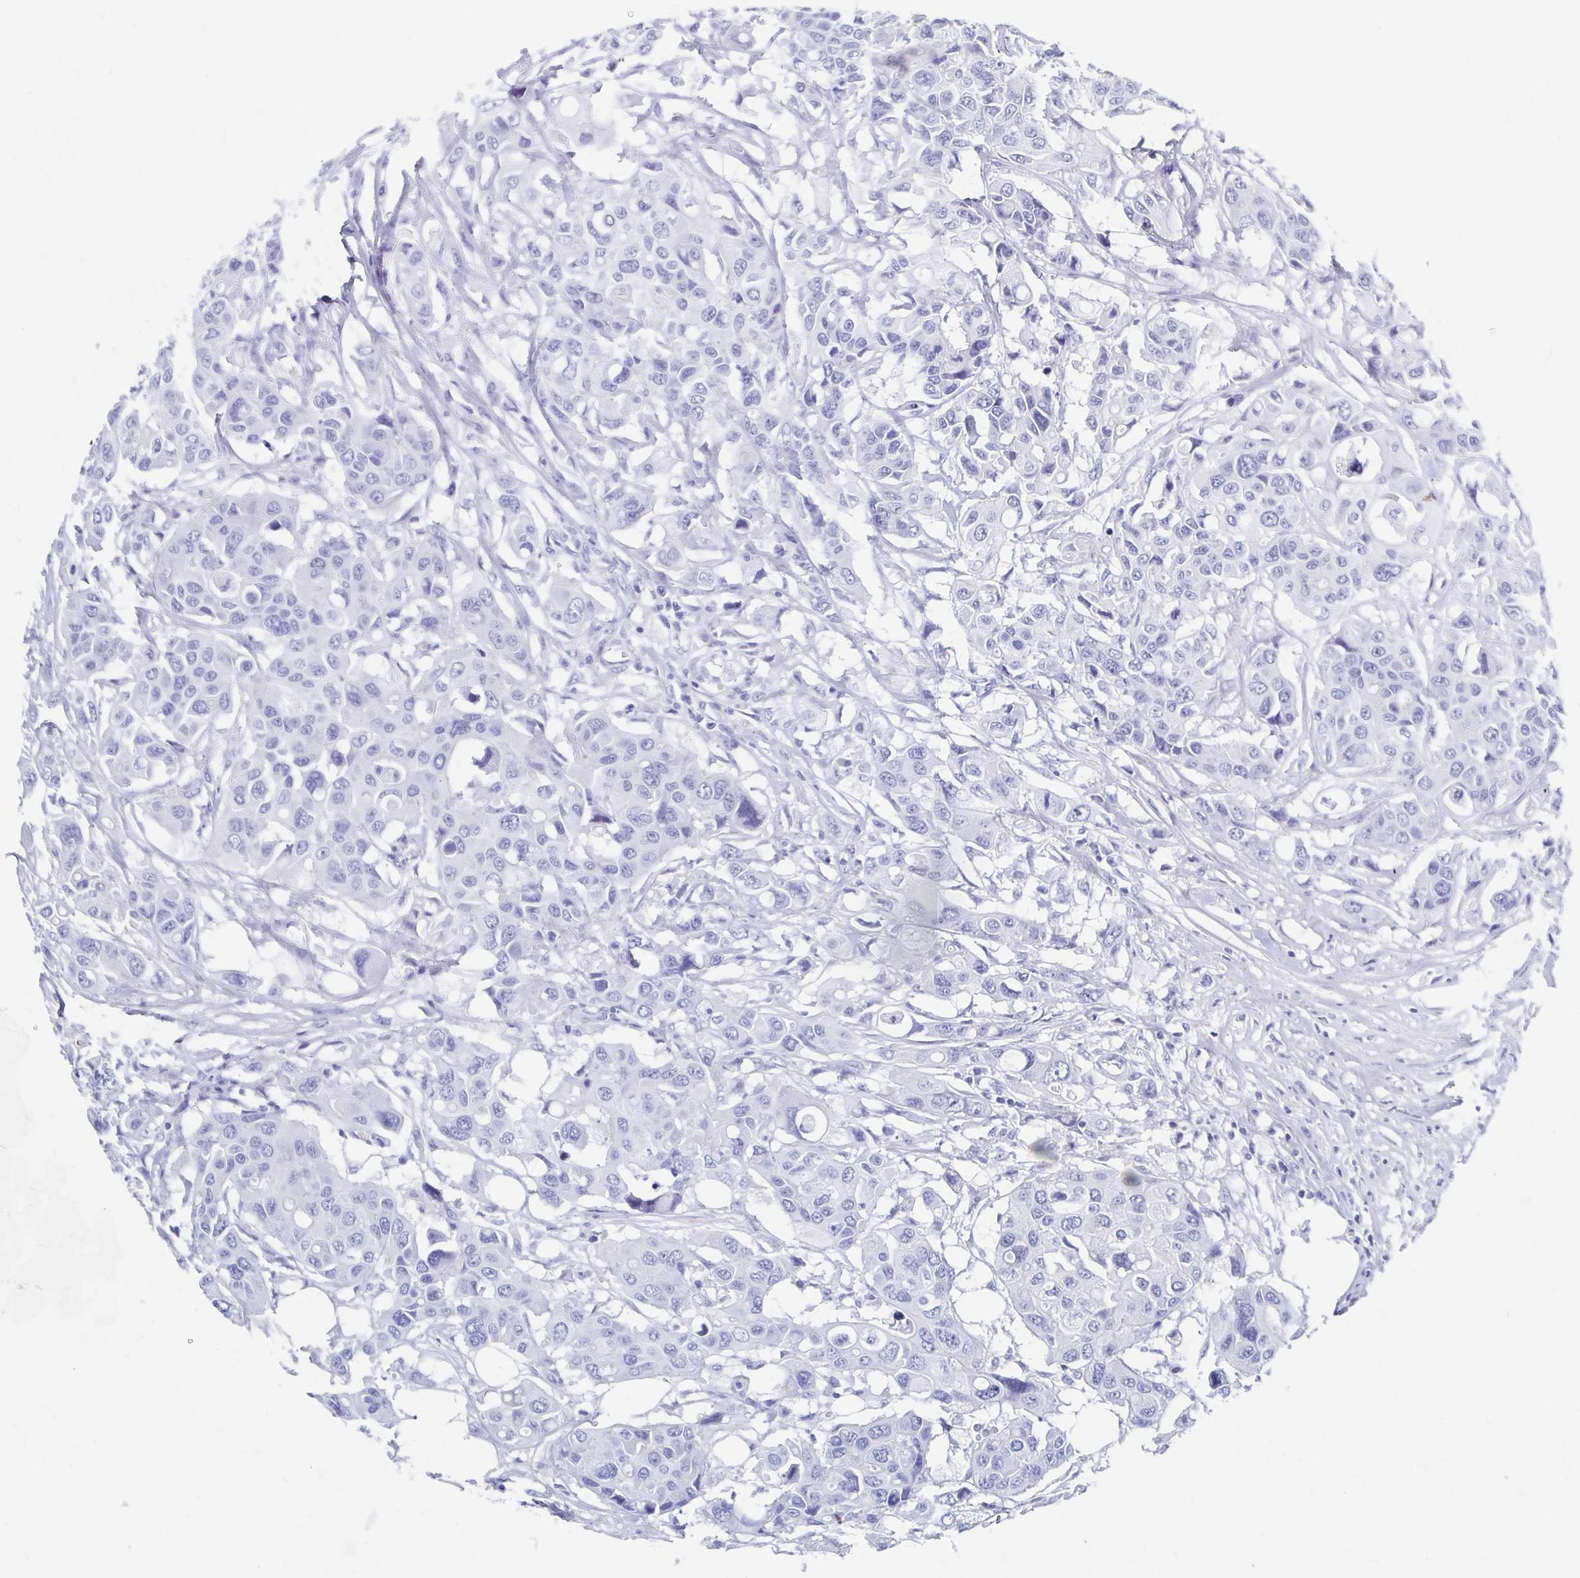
{"staining": {"intensity": "negative", "quantity": "none", "location": "none"}, "tissue": "colorectal cancer", "cell_type": "Tumor cells", "image_type": "cancer", "snomed": [{"axis": "morphology", "description": "Adenocarcinoma, NOS"}, {"axis": "topography", "description": "Colon"}], "caption": "This micrograph is of colorectal cancer (adenocarcinoma) stained with IHC to label a protein in brown with the nuclei are counter-stained blue. There is no expression in tumor cells.", "gene": "C10orf53", "patient": {"sex": "male", "age": 77}}